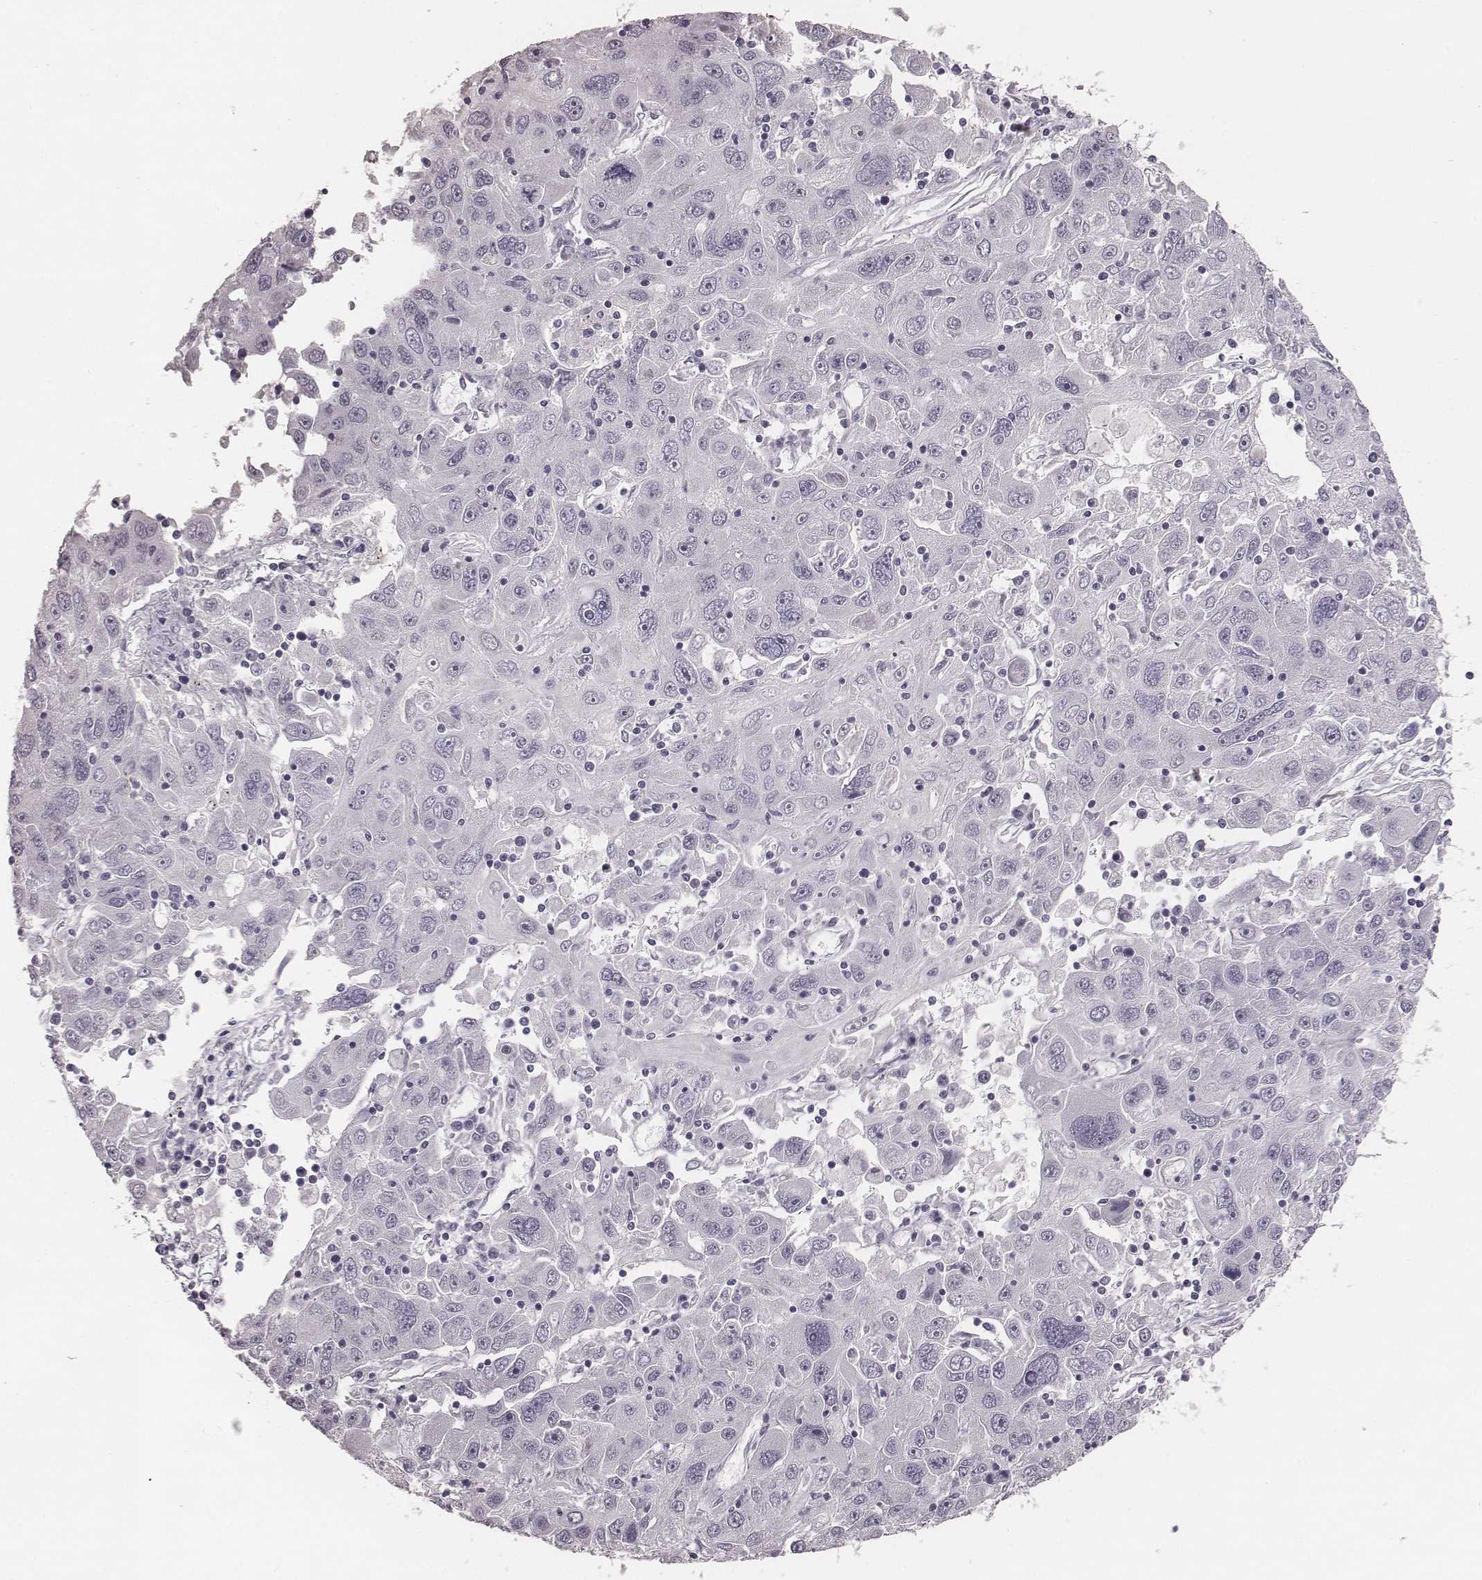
{"staining": {"intensity": "negative", "quantity": "none", "location": "none"}, "tissue": "stomach cancer", "cell_type": "Tumor cells", "image_type": "cancer", "snomed": [{"axis": "morphology", "description": "Adenocarcinoma, NOS"}, {"axis": "topography", "description": "Stomach"}], "caption": "There is no significant staining in tumor cells of stomach cancer (adenocarcinoma).", "gene": "CSHL1", "patient": {"sex": "male", "age": 56}}